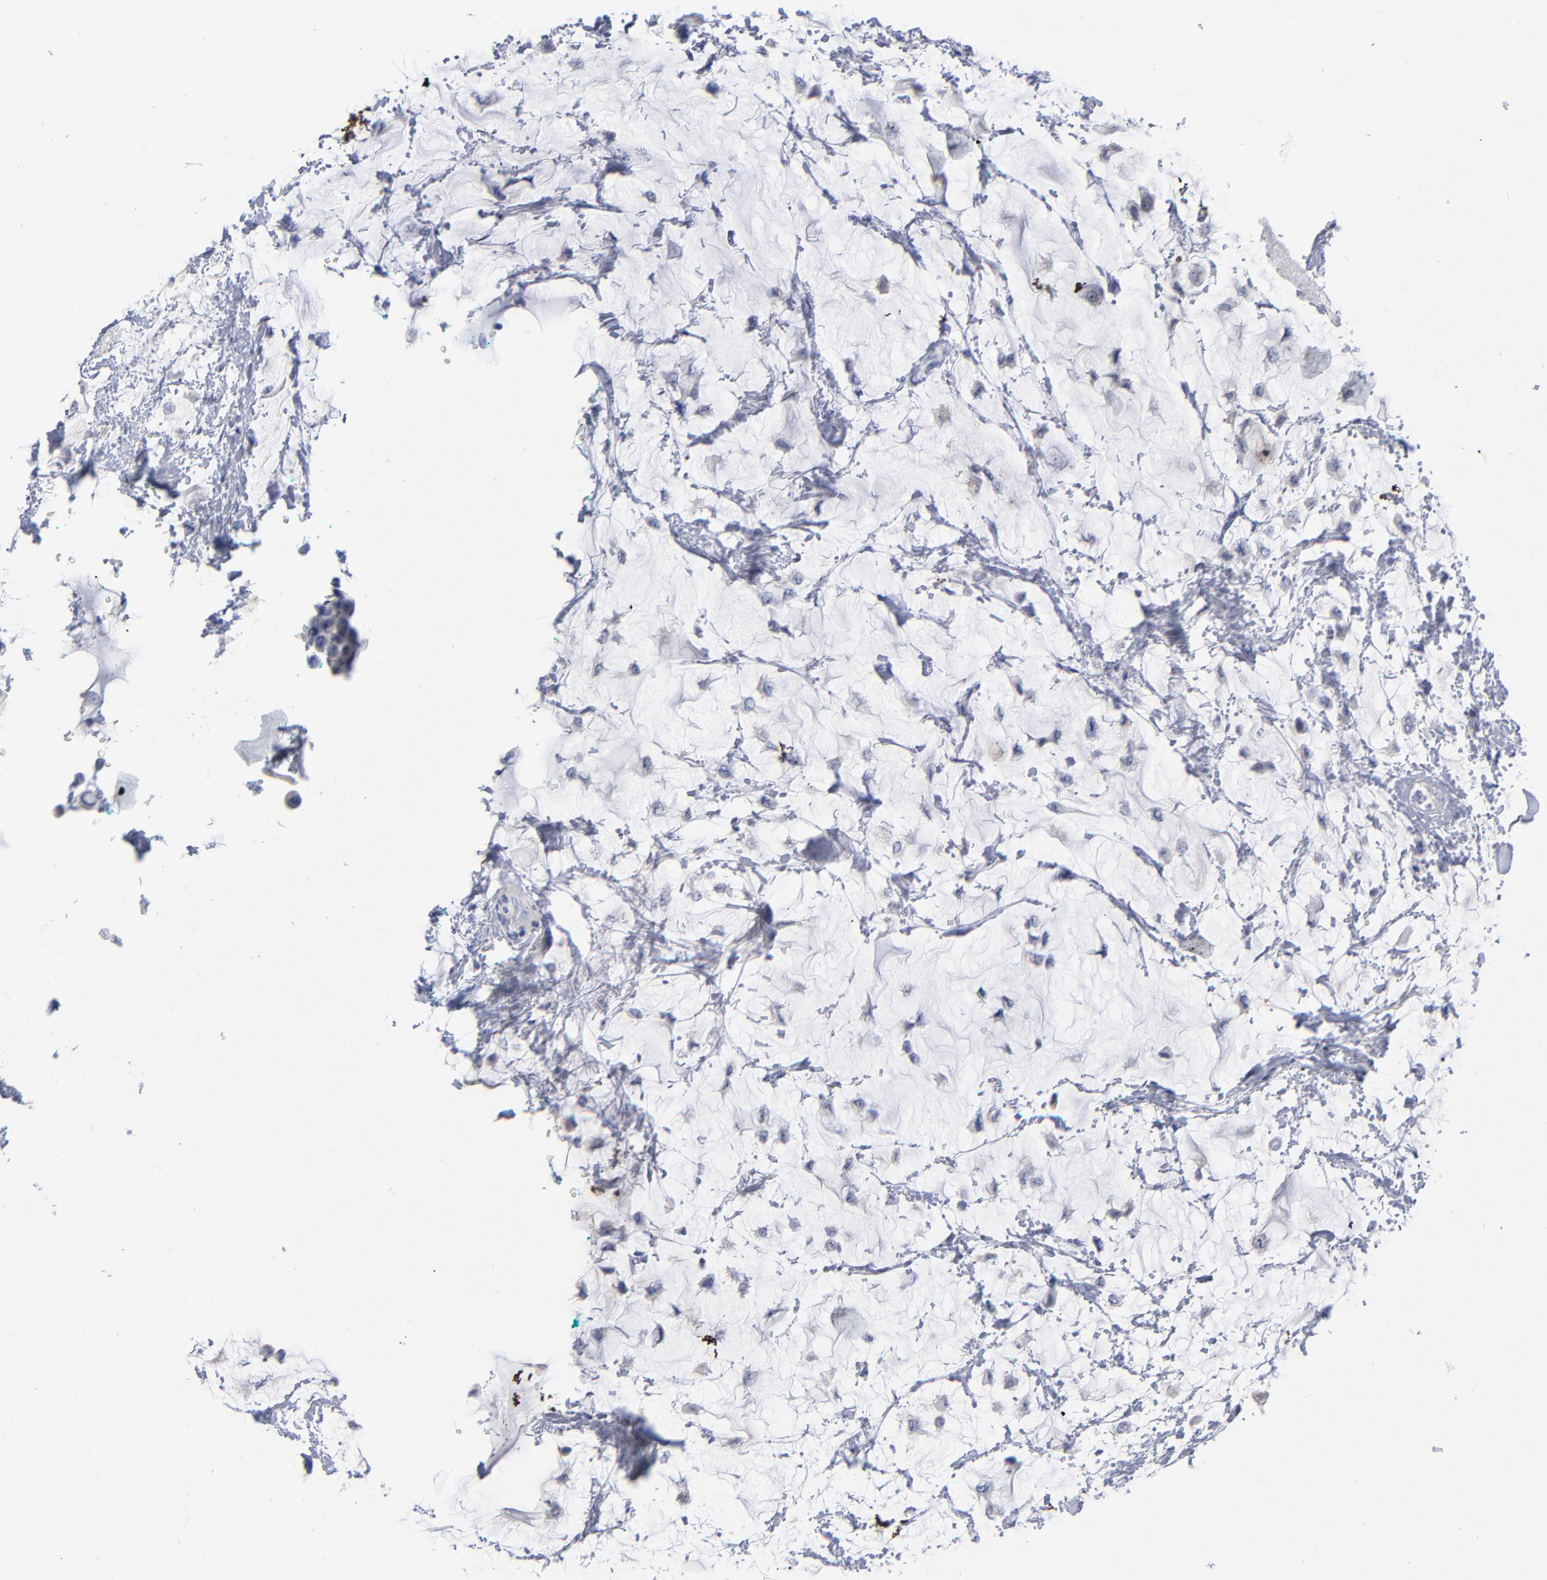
{"staining": {"intensity": "weak", "quantity": "25%-75%", "location": "cytoplasmic/membranous"}, "tissue": "breast cancer", "cell_type": "Tumor cells", "image_type": "cancer", "snomed": [{"axis": "morphology", "description": "Lobular carcinoma"}, {"axis": "topography", "description": "Breast"}], "caption": "Weak cytoplasmic/membranous staining for a protein is seen in approximately 25%-75% of tumor cells of lobular carcinoma (breast) using immunohistochemistry (IHC).", "gene": "PTP4A1", "patient": {"sex": "female", "age": 85}}